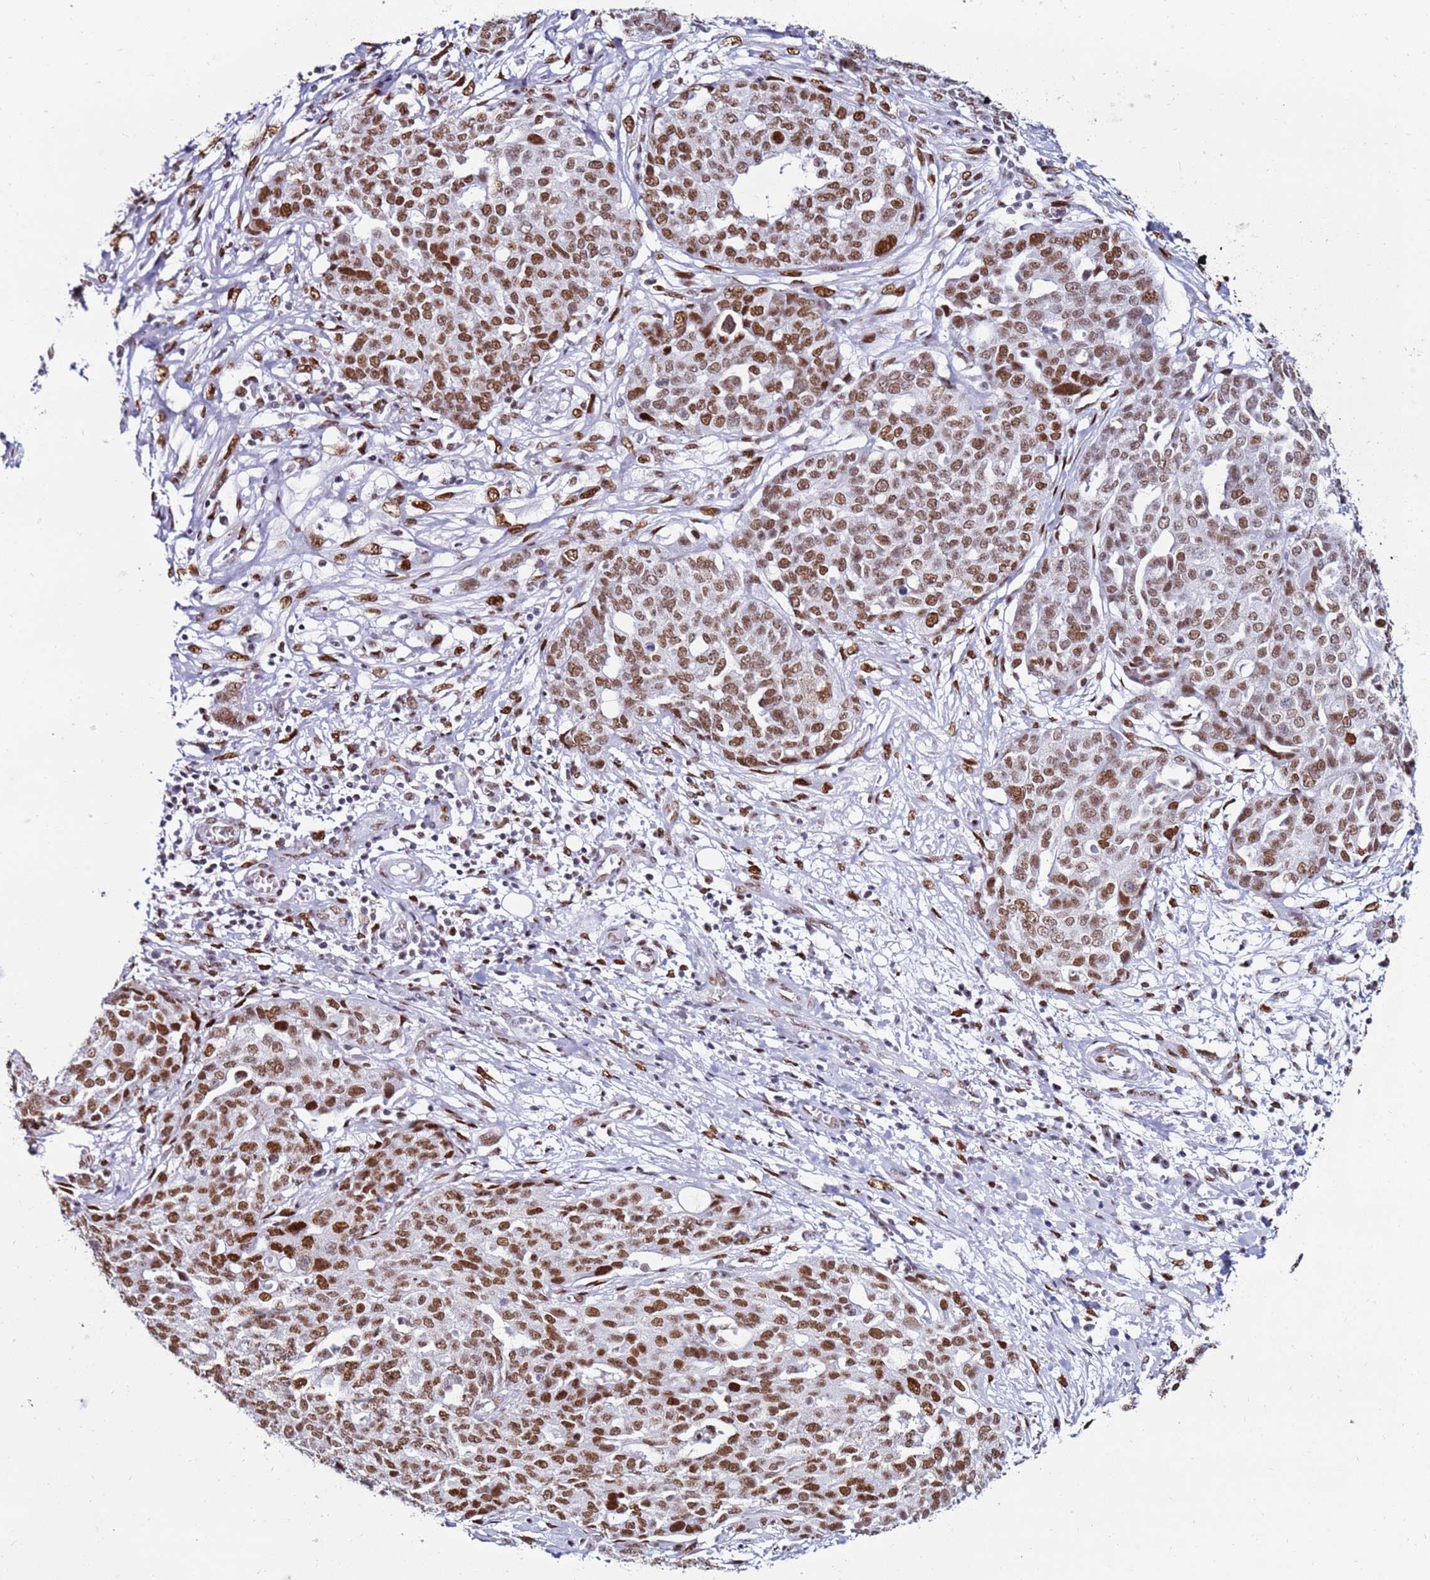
{"staining": {"intensity": "moderate", "quantity": ">75%", "location": "nuclear"}, "tissue": "ovarian cancer", "cell_type": "Tumor cells", "image_type": "cancer", "snomed": [{"axis": "morphology", "description": "Cystadenocarcinoma, serous, NOS"}, {"axis": "topography", "description": "Soft tissue"}, {"axis": "topography", "description": "Ovary"}], "caption": "Immunohistochemical staining of human ovarian serous cystadenocarcinoma shows medium levels of moderate nuclear positivity in about >75% of tumor cells.", "gene": "KPNA4", "patient": {"sex": "female", "age": 57}}